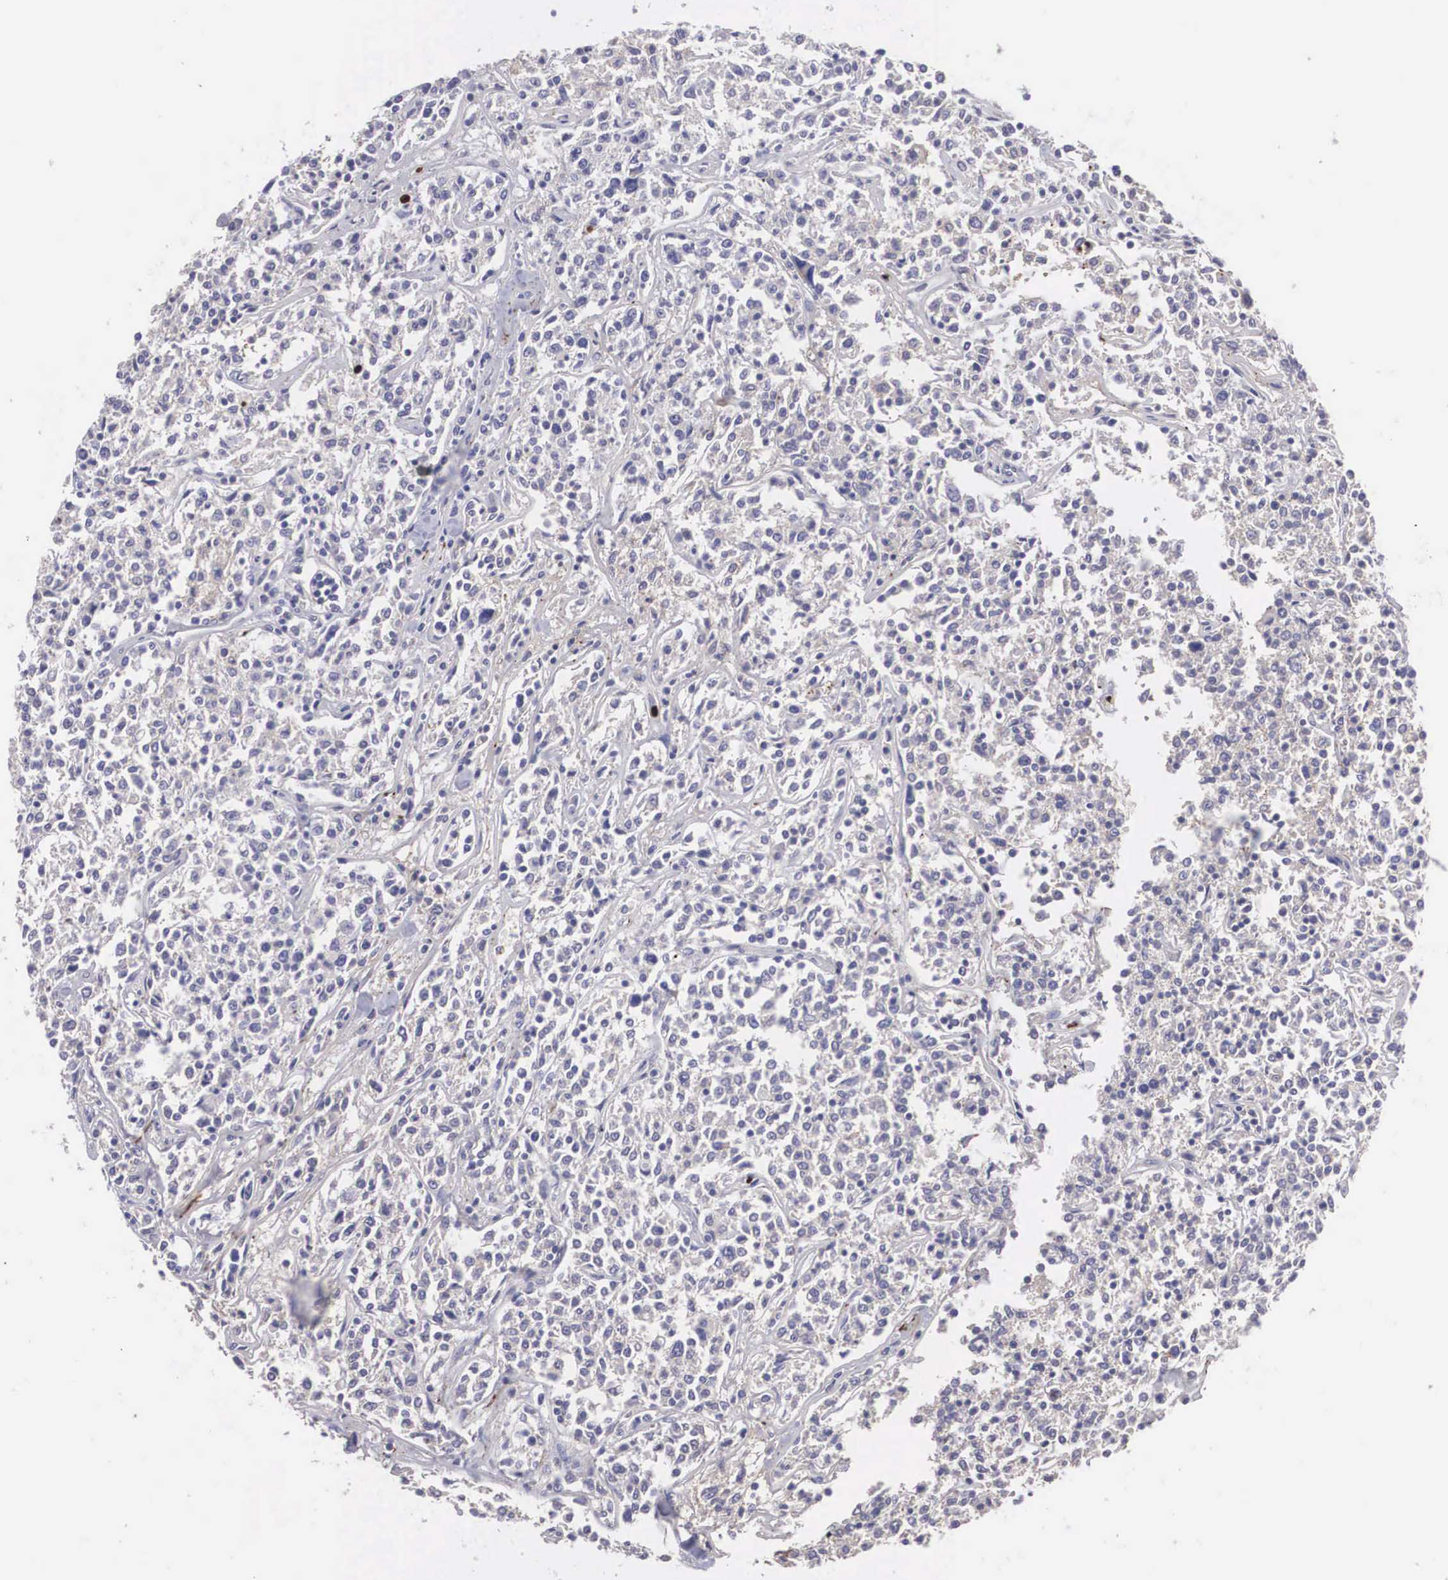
{"staining": {"intensity": "negative", "quantity": "none", "location": "none"}, "tissue": "lymphoma", "cell_type": "Tumor cells", "image_type": "cancer", "snomed": [{"axis": "morphology", "description": "Malignant lymphoma, non-Hodgkin's type, Low grade"}, {"axis": "topography", "description": "Small intestine"}], "caption": "This is a photomicrograph of IHC staining of malignant lymphoma, non-Hodgkin's type (low-grade), which shows no positivity in tumor cells. (Brightfield microscopy of DAB (3,3'-diaminobenzidine) immunohistochemistry at high magnification).", "gene": "CLU", "patient": {"sex": "female", "age": 59}}